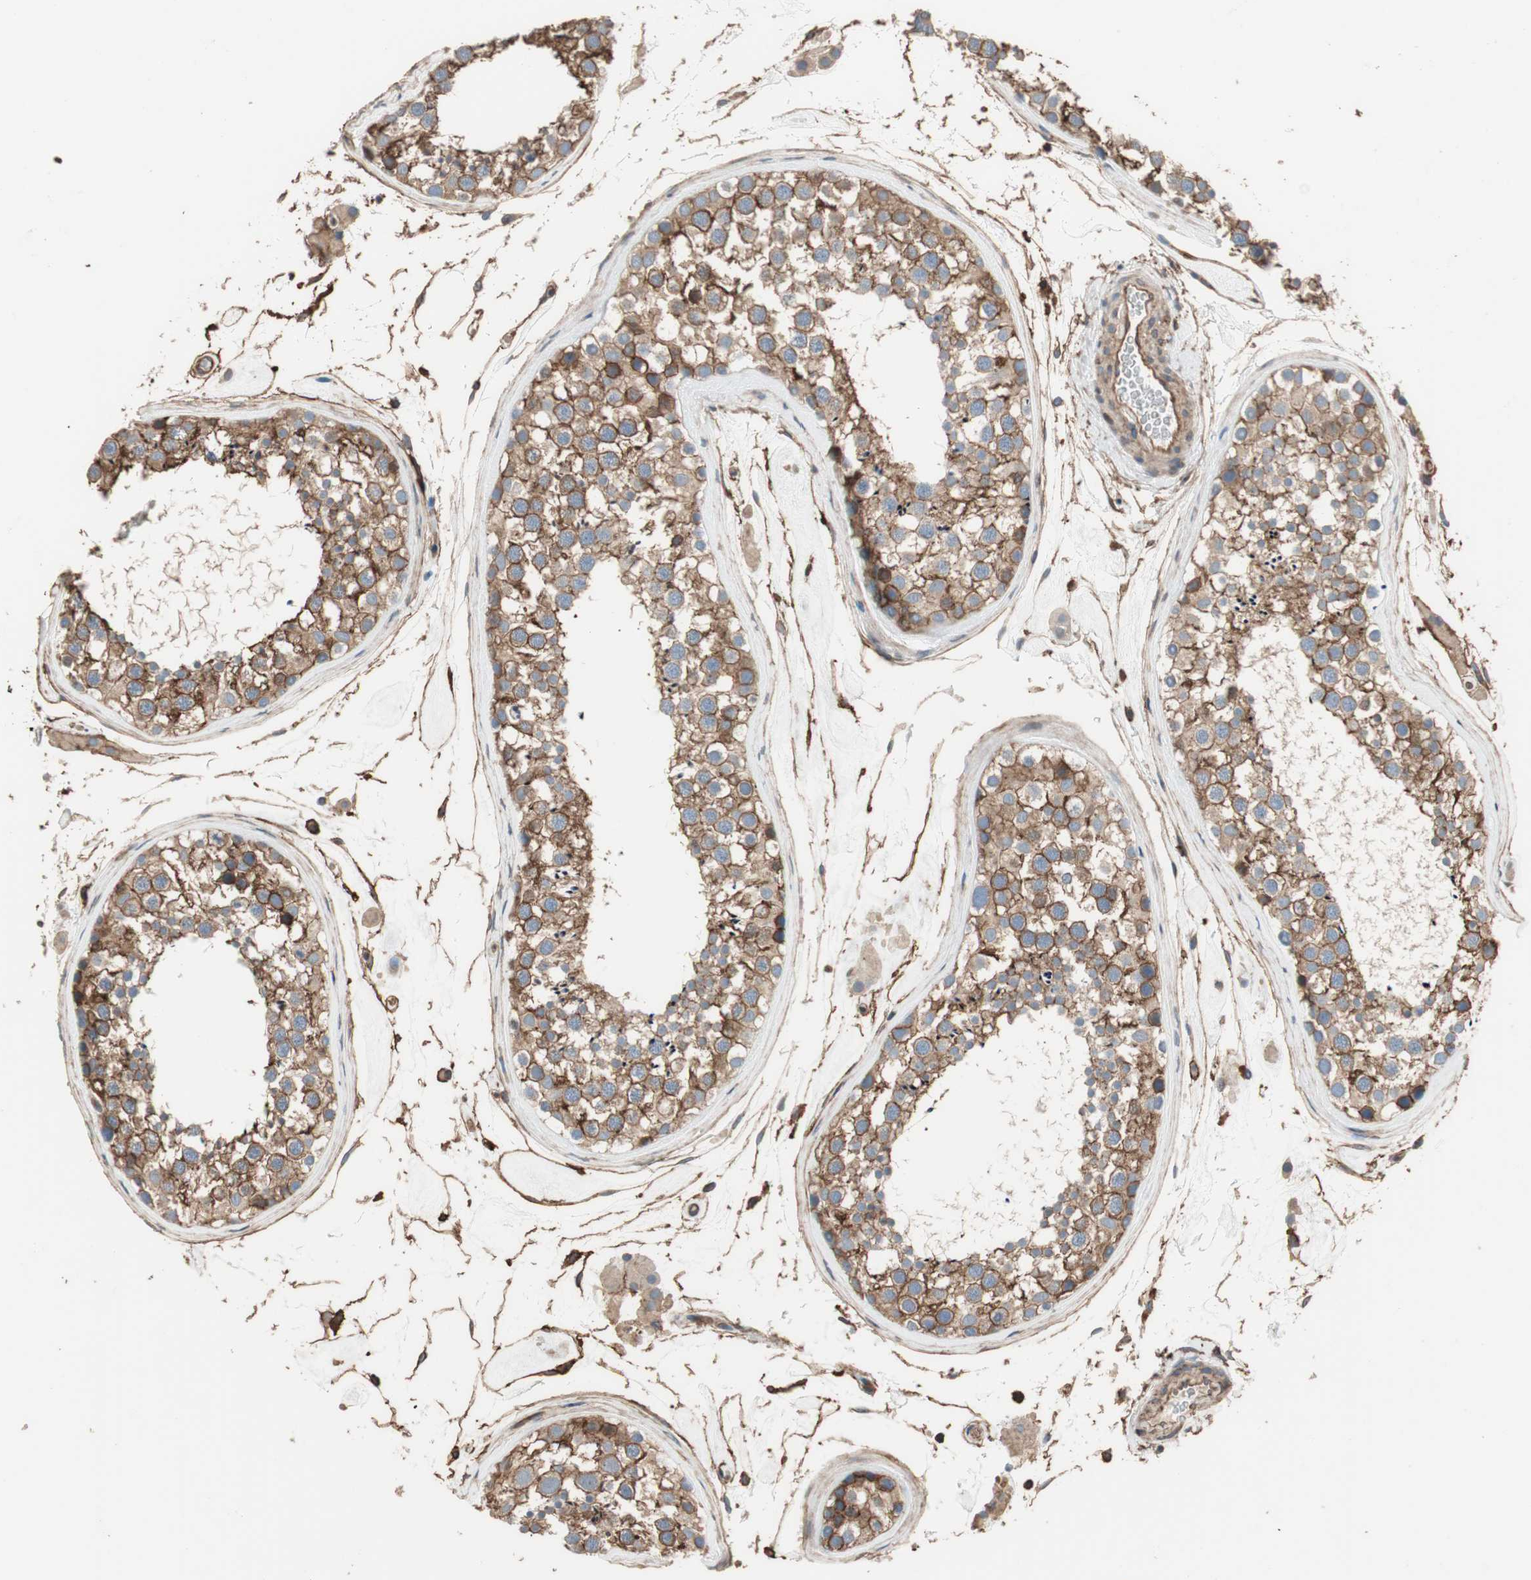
{"staining": {"intensity": "moderate", "quantity": ">75%", "location": "cytoplasmic/membranous"}, "tissue": "testis", "cell_type": "Cells in seminiferous ducts", "image_type": "normal", "snomed": [{"axis": "morphology", "description": "Normal tissue, NOS"}, {"axis": "topography", "description": "Testis"}], "caption": "Immunohistochemistry (IHC) (DAB) staining of unremarkable human testis displays moderate cytoplasmic/membranous protein staining in about >75% of cells in seminiferous ducts.", "gene": "IL1RL1", "patient": {"sex": "male", "age": 46}}